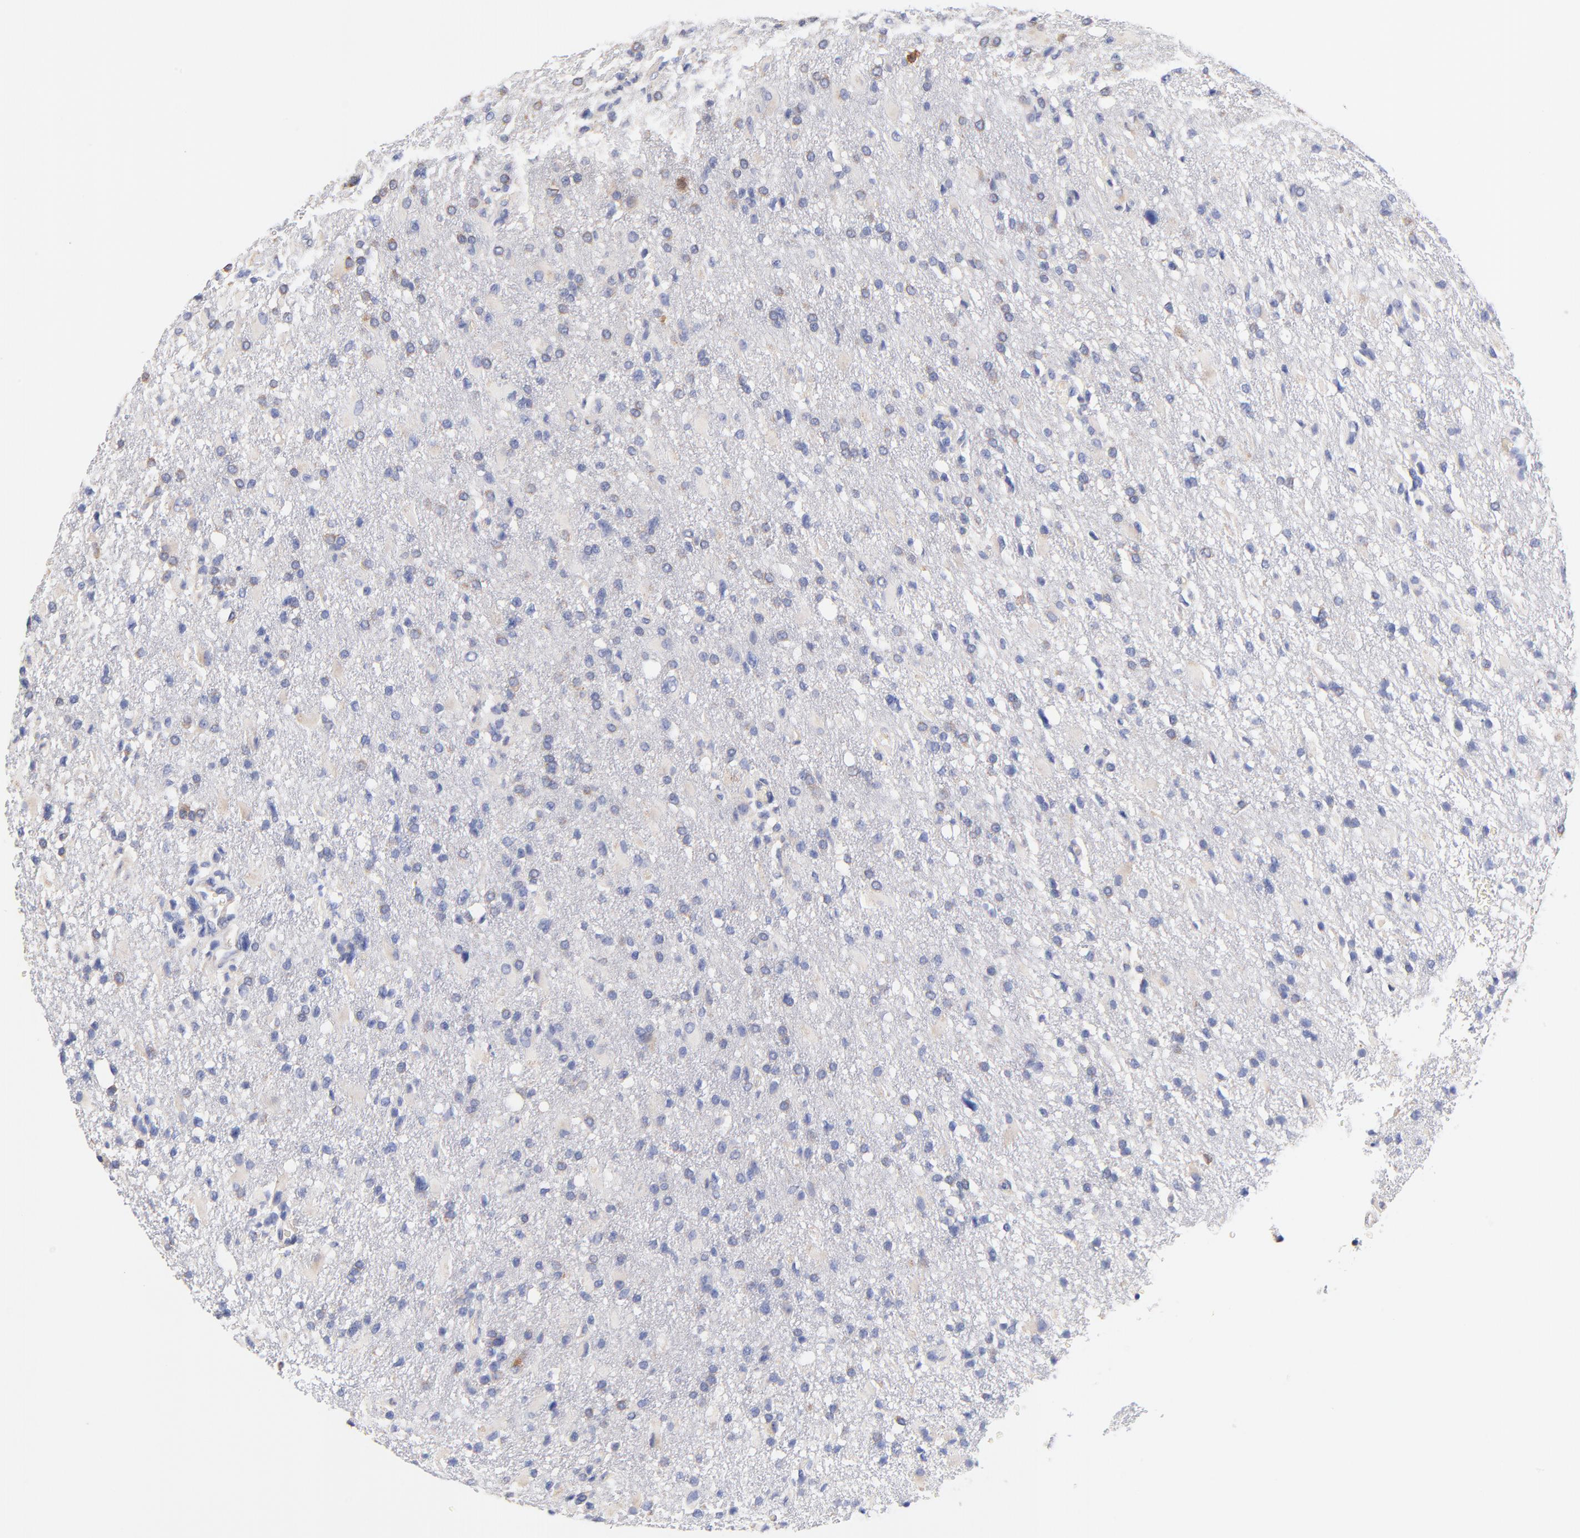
{"staining": {"intensity": "weak", "quantity": "<25%", "location": "cytoplasmic/membranous"}, "tissue": "glioma", "cell_type": "Tumor cells", "image_type": "cancer", "snomed": [{"axis": "morphology", "description": "Glioma, malignant, High grade"}, {"axis": "topography", "description": "Brain"}], "caption": "Protein analysis of glioma displays no significant positivity in tumor cells.", "gene": "HS3ST1", "patient": {"sex": "male", "age": 68}}